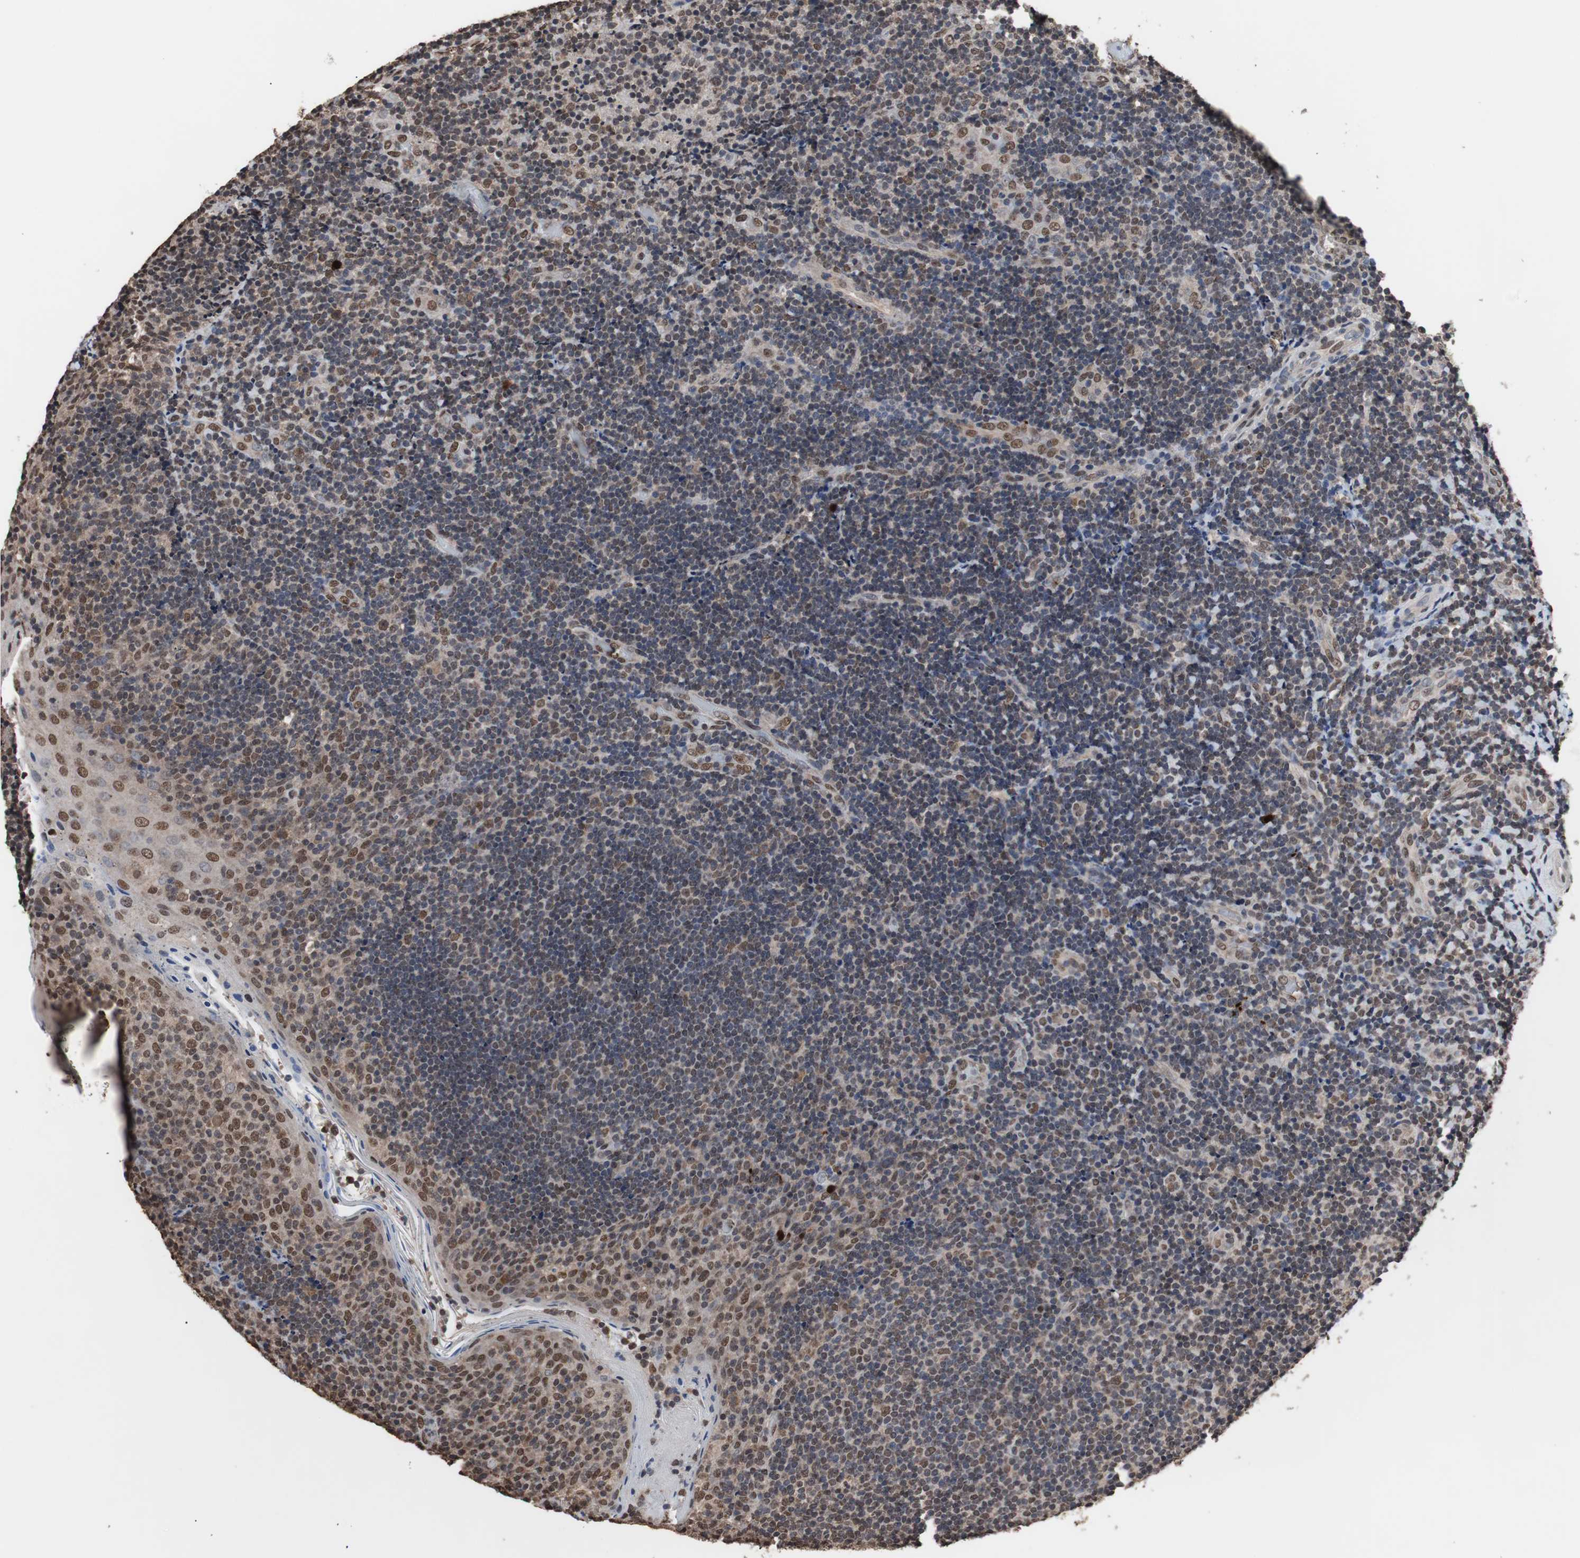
{"staining": {"intensity": "moderate", "quantity": "25%-75%", "location": "nuclear"}, "tissue": "lymphoma", "cell_type": "Tumor cells", "image_type": "cancer", "snomed": [{"axis": "morphology", "description": "Malignant lymphoma, non-Hodgkin's type, High grade"}, {"axis": "topography", "description": "Tonsil"}], "caption": "Immunohistochemical staining of lymphoma exhibits moderate nuclear protein positivity in about 25%-75% of tumor cells. The staining was performed using DAB to visualize the protein expression in brown, while the nuclei were stained in blue with hematoxylin (Magnification: 20x).", "gene": "MED27", "patient": {"sex": "female", "age": 36}}